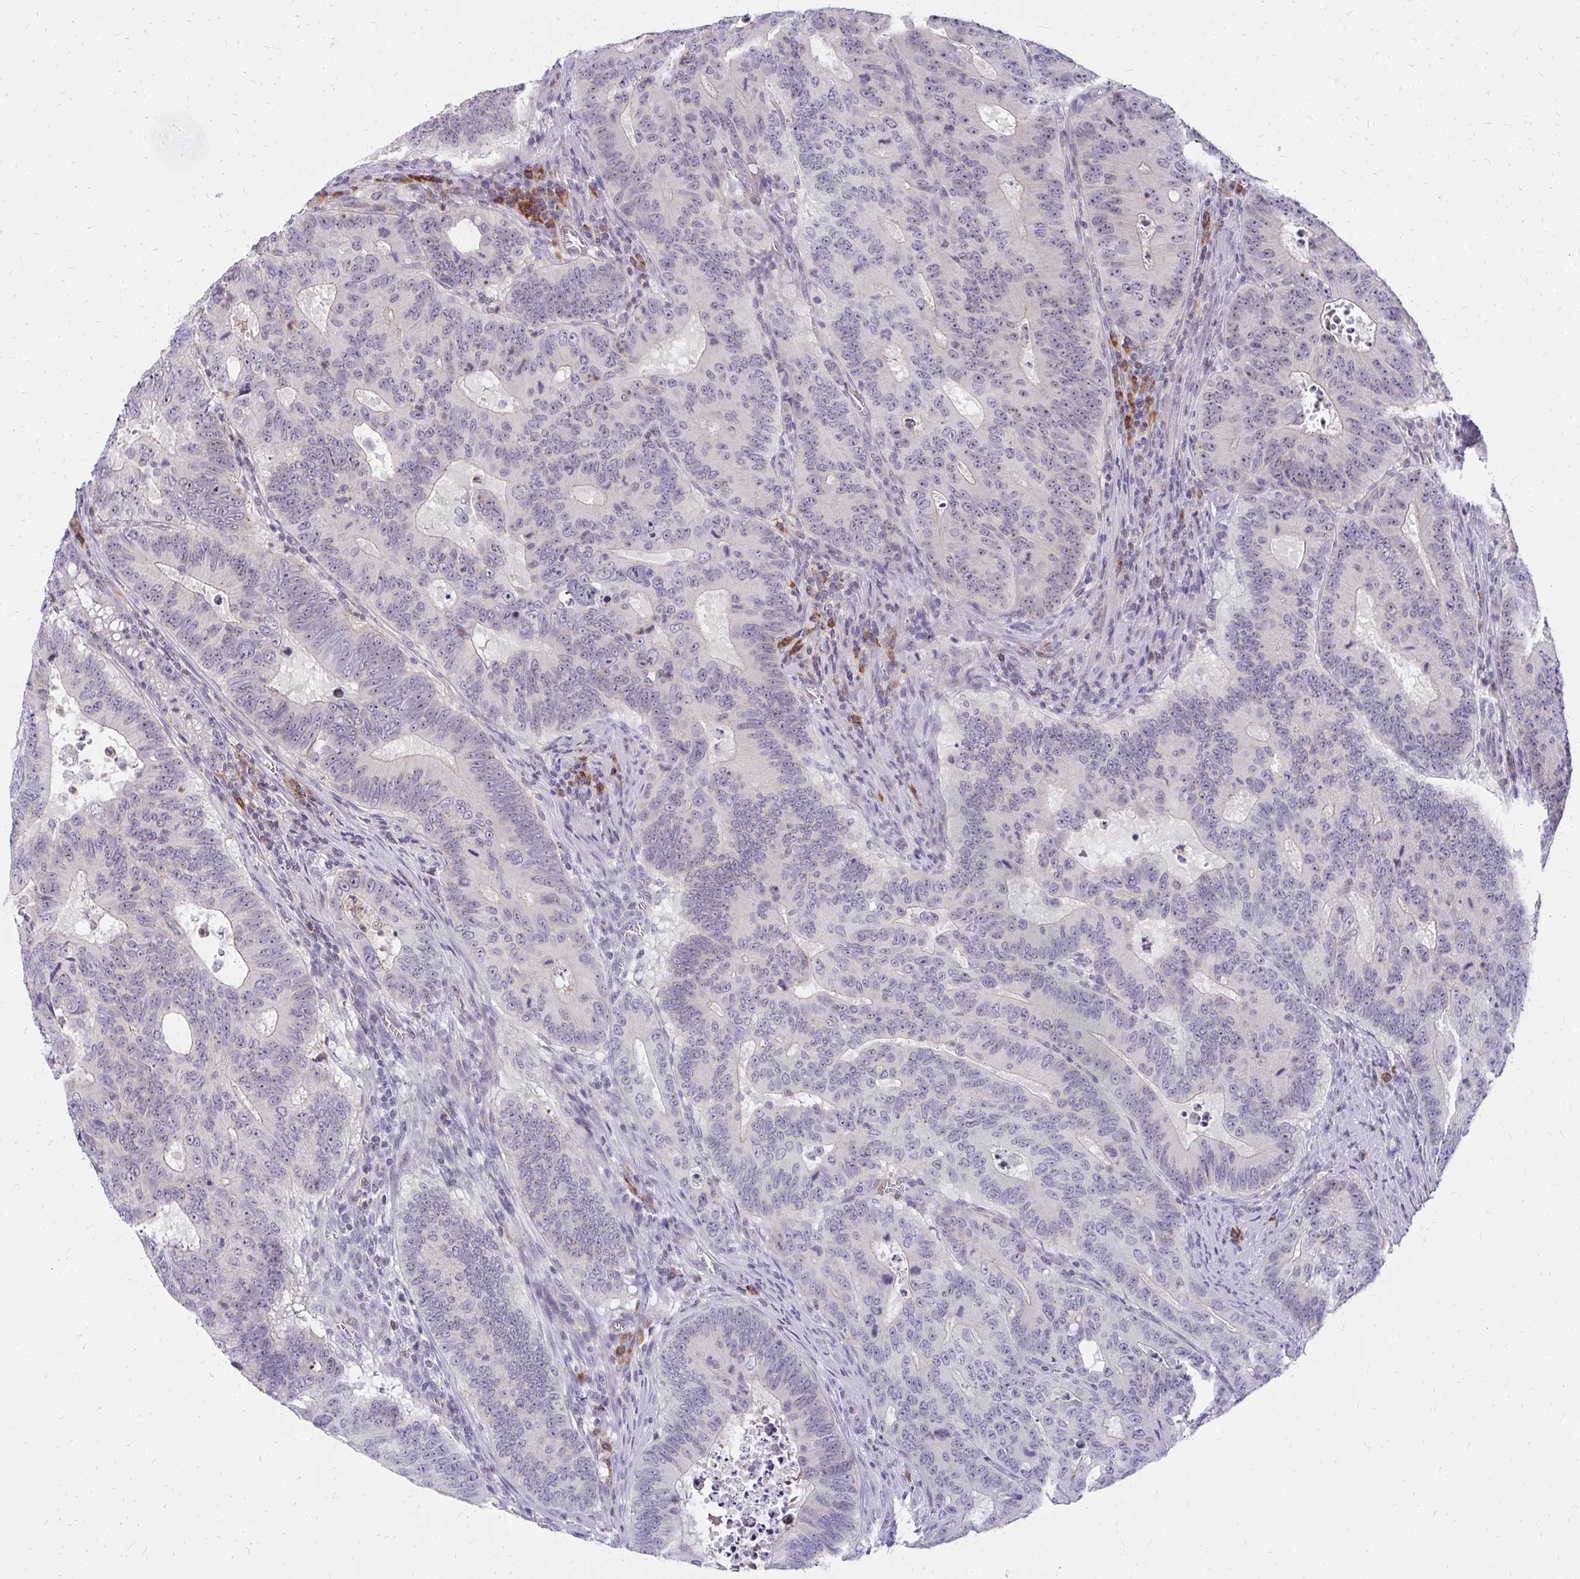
{"staining": {"intensity": "weak", "quantity": "25%-75%", "location": "nuclear"}, "tissue": "colorectal cancer", "cell_type": "Tumor cells", "image_type": "cancer", "snomed": [{"axis": "morphology", "description": "Adenocarcinoma, NOS"}, {"axis": "topography", "description": "Colon"}], "caption": "A brown stain labels weak nuclear staining of a protein in human colorectal adenocarcinoma tumor cells.", "gene": "FAM9A", "patient": {"sex": "male", "age": 62}}